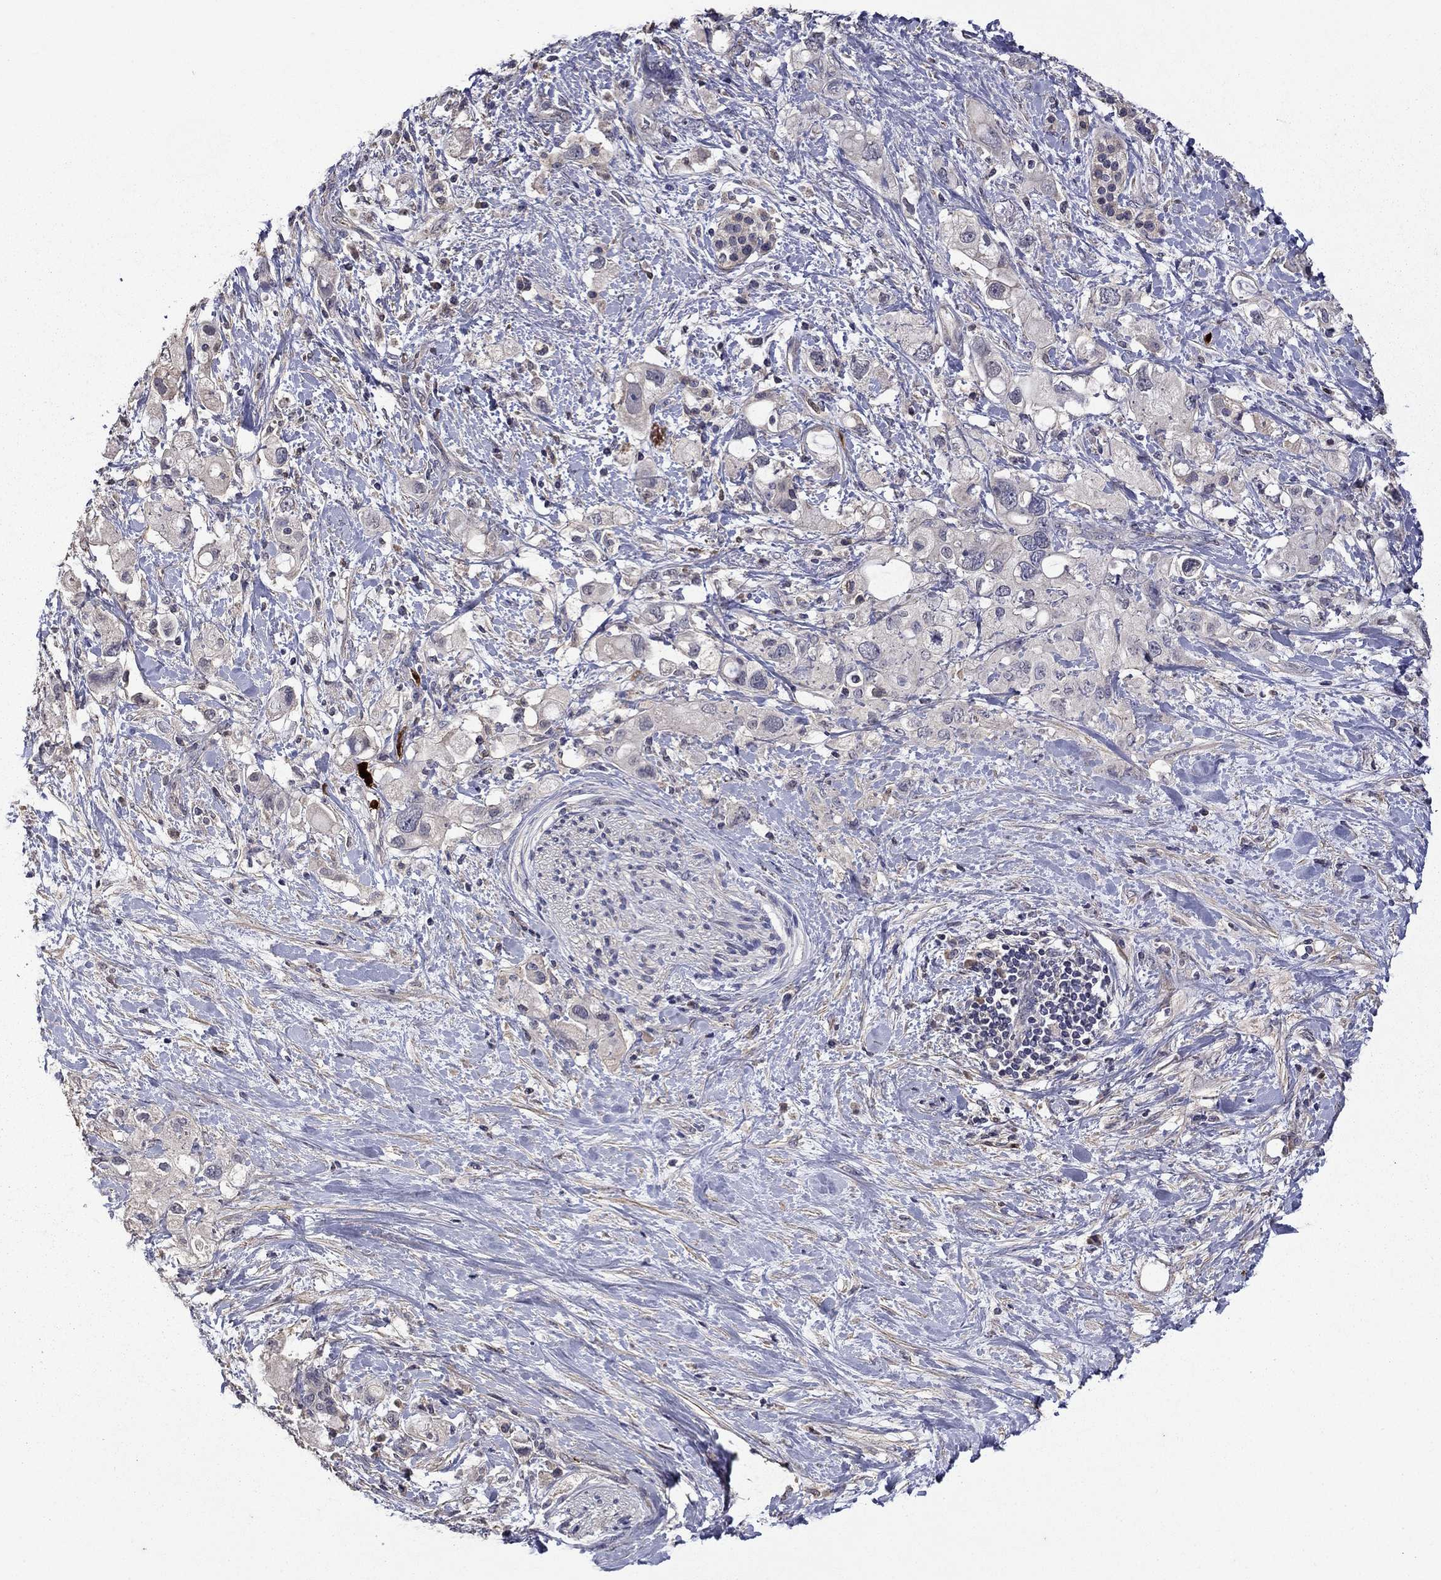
{"staining": {"intensity": "negative", "quantity": "none", "location": "none"}, "tissue": "pancreatic cancer", "cell_type": "Tumor cells", "image_type": "cancer", "snomed": [{"axis": "morphology", "description": "Adenocarcinoma, NOS"}, {"axis": "topography", "description": "Pancreas"}], "caption": "Pancreatic cancer stained for a protein using immunohistochemistry (IHC) displays no positivity tumor cells.", "gene": "SATB1", "patient": {"sex": "female", "age": 56}}